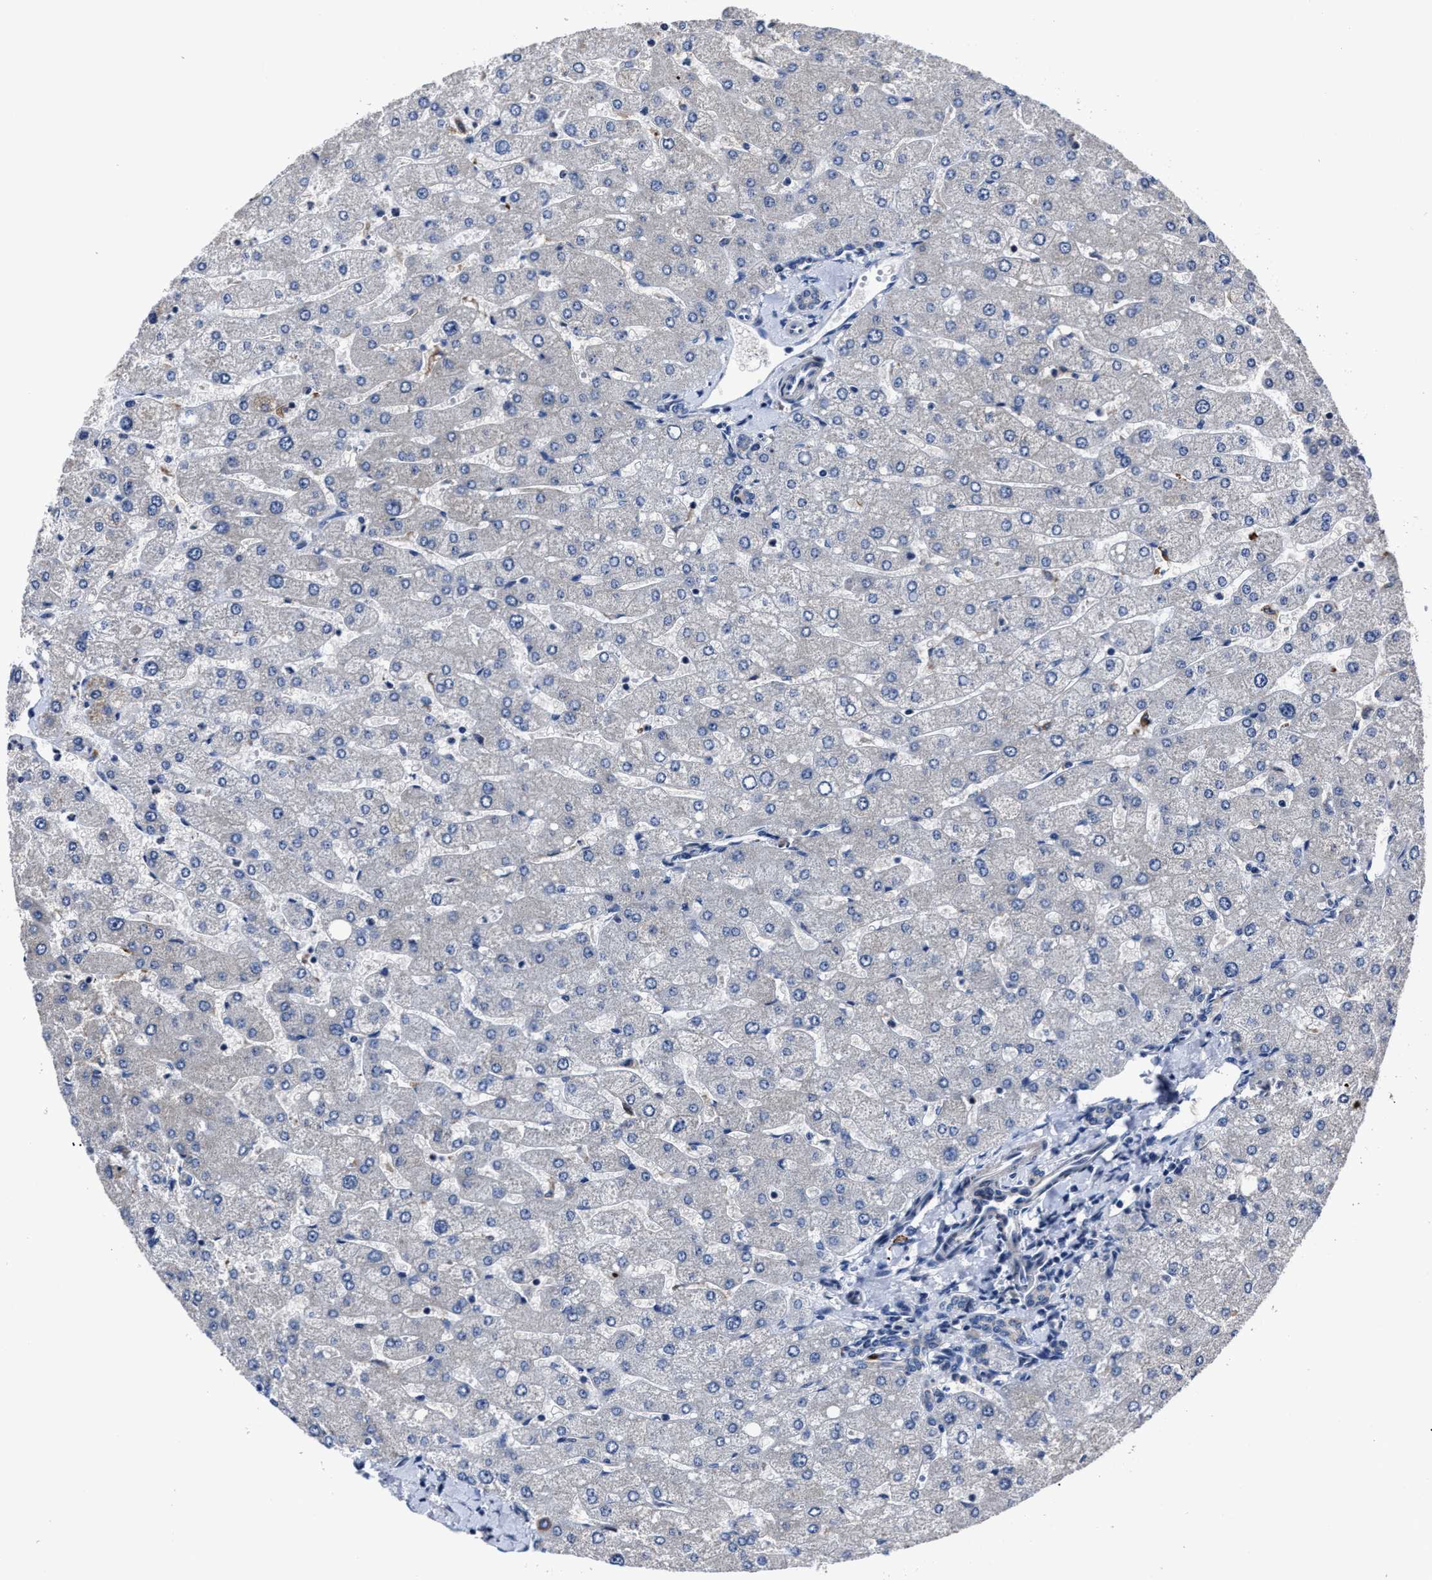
{"staining": {"intensity": "negative", "quantity": "none", "location": "none"}, "tissue": "liver", "cell_type": "Cholangiocytes", "image_type": "normal", "snomed": [{"axis": "morphology", "description": "Normal tissue, NOS"}, {"axis": "topography", "description": "Liver"}], "caption": "Cholangiocytes are negative for protein expression in unremarkable human liver. (Brightfield microscopy of DAB IHC at high magnification).", "gene": "RSBN1L", "patient": {"sex": "male", "age": 55}}